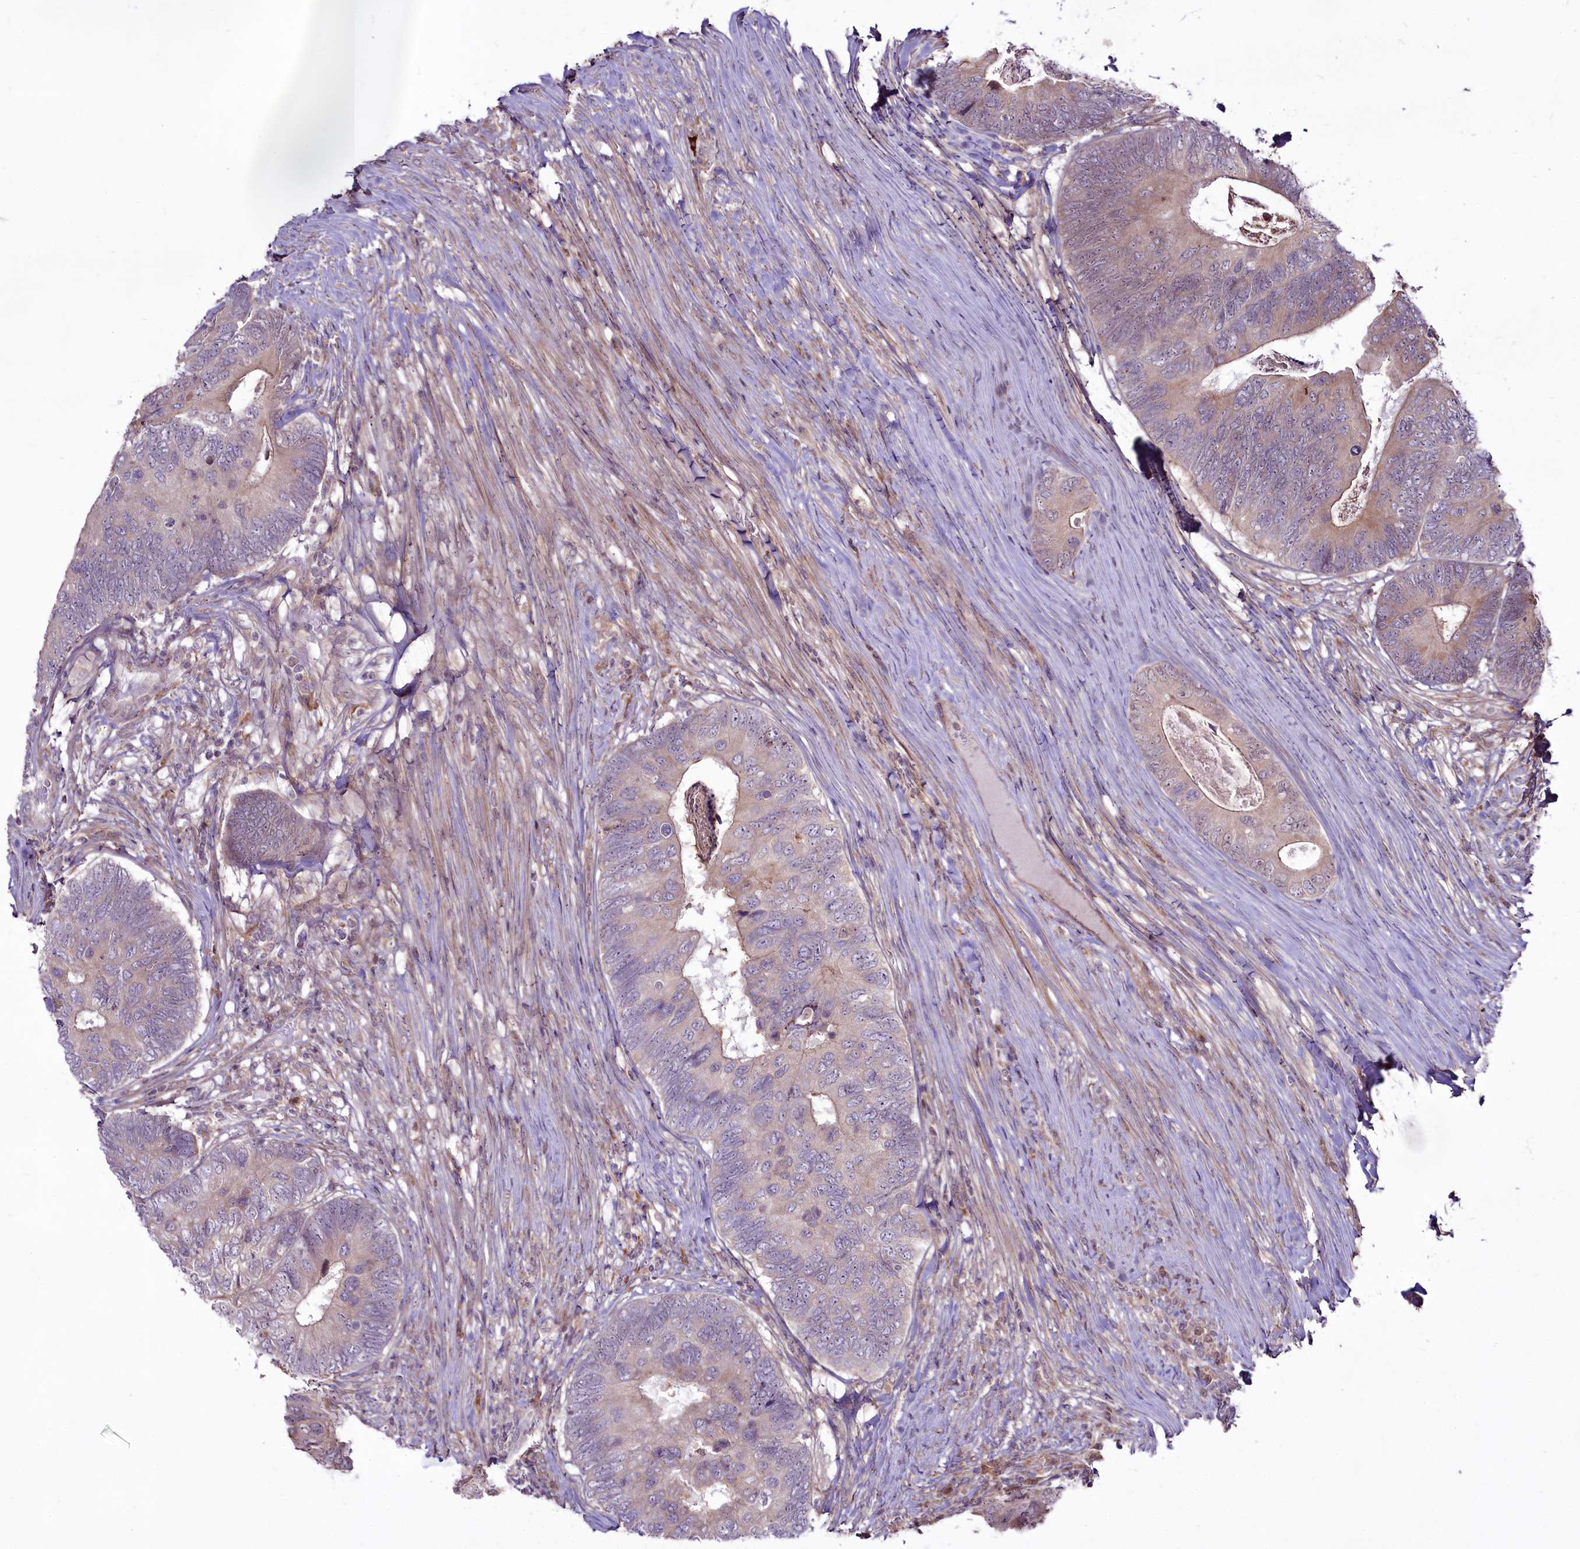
{"staining": {"intensity": "weak", "quantity": "<25%", "location": "cytoplasmic/membranous"}, "tissue": "colorectal cancer", "cell_type": "Tumor cells", "image_type": "cancer", "snomed": [{"axis": "morphology", "description": "Adenocarcinoma, NOS"}, {"axis": "topography", "description": "Colon"}], "caption": "Colorectal adenocarcinoma was stained to show a protein in brown. There is no significant expression in tumor cells.", "gene": "RSBN1", "patient": {"sex": "female", "age": 67}}